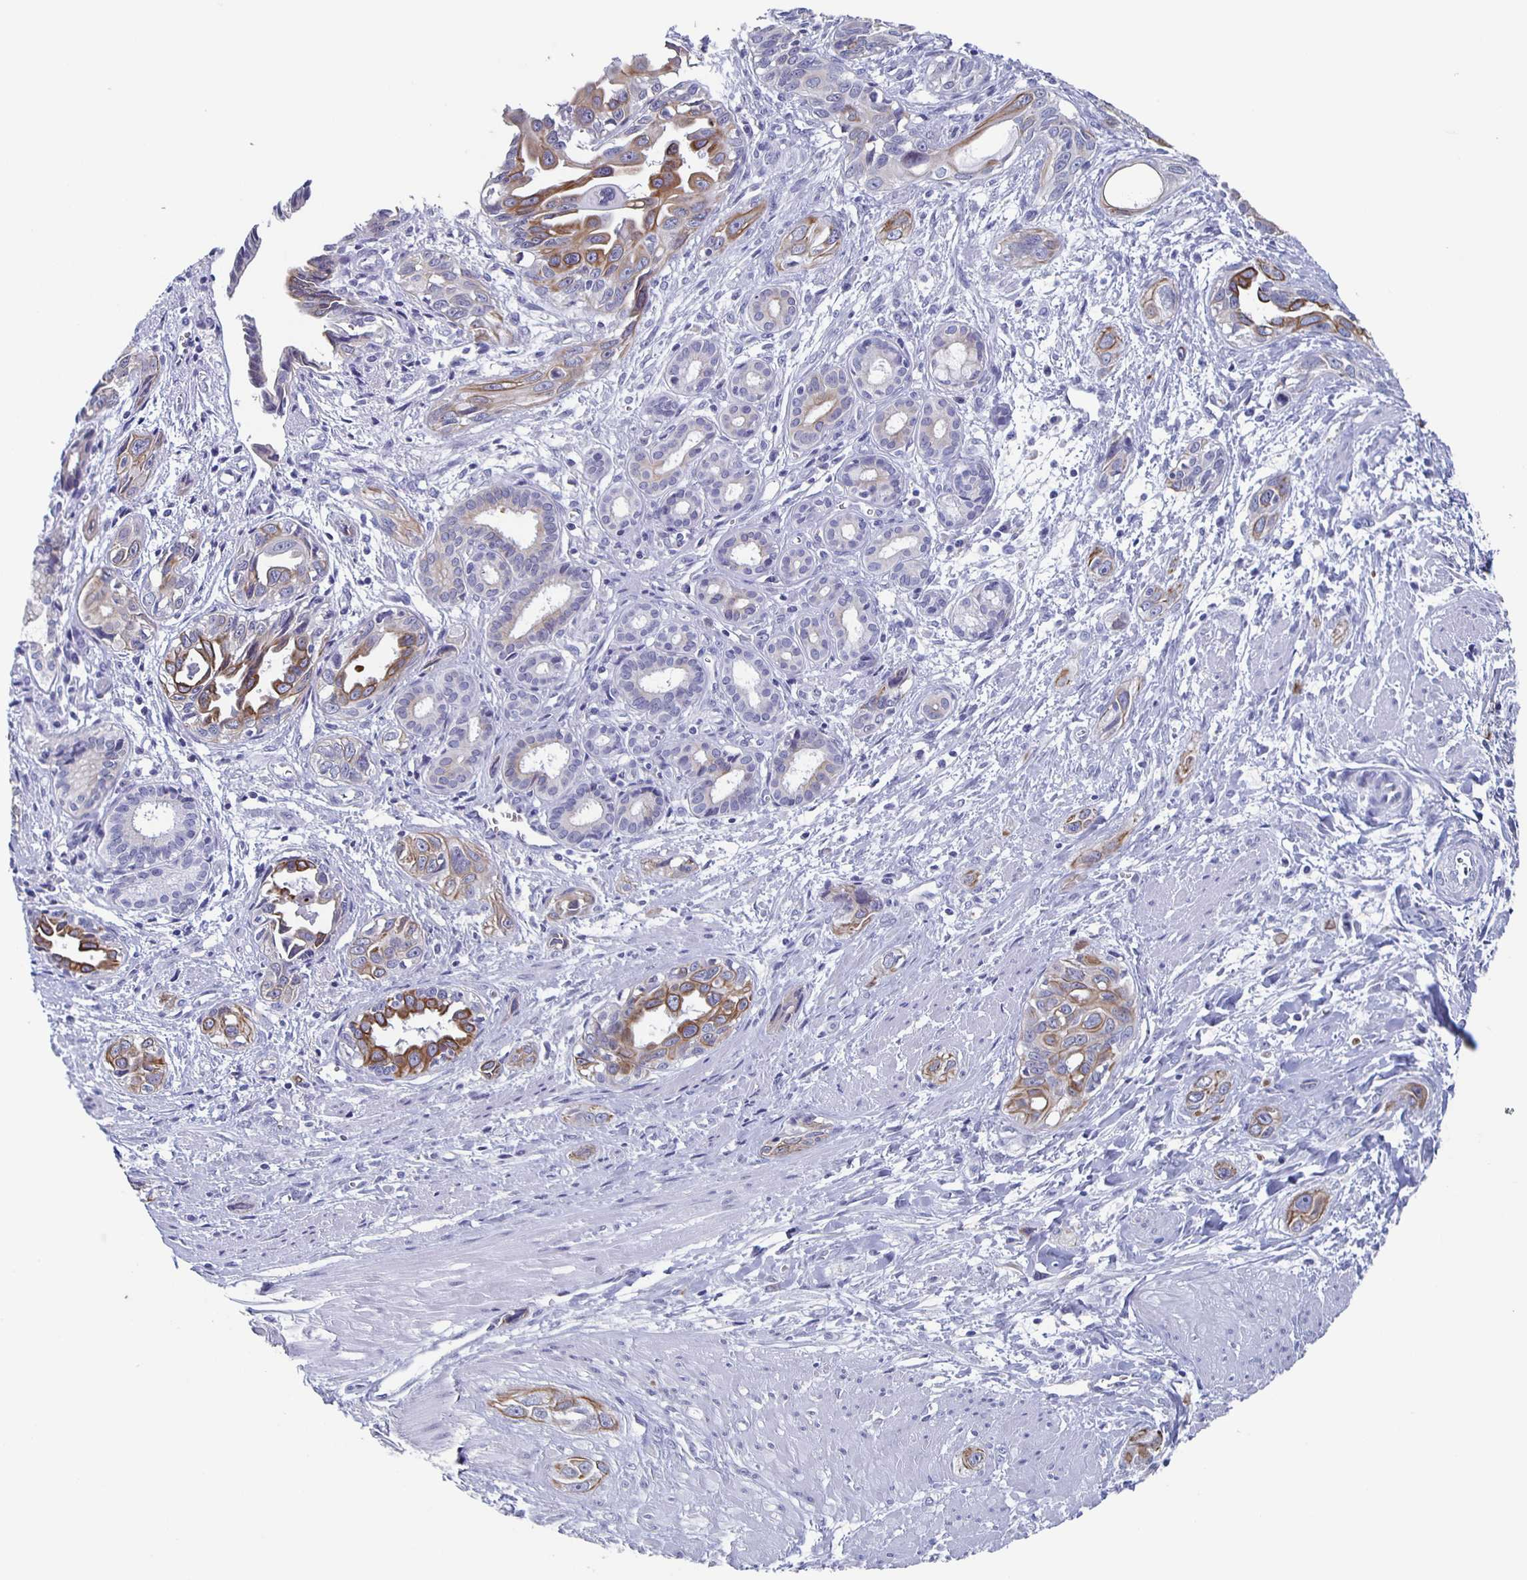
{"staining": {"intensity": "moderate", "quantity": "<25%", "location": "cytoplasmic/membranous"}, "tissue": "pancreatic cancer", "cell_type": "Tumor cells", "image_type": "cancer", "snomed": [{"axis": "morphology", "description": "Adenocarcinoma, NOS"}, {"axis": "topography", "description": "Pancreas"}], "caption": "Tumor cells reveal low levels of moderate cytoplasmic/membranous expression in approximately <25% of cells in adenocarcinoma (pancreatic).", "gene": "CCDC17", "patient": {"sex": "female", "age": 55}}